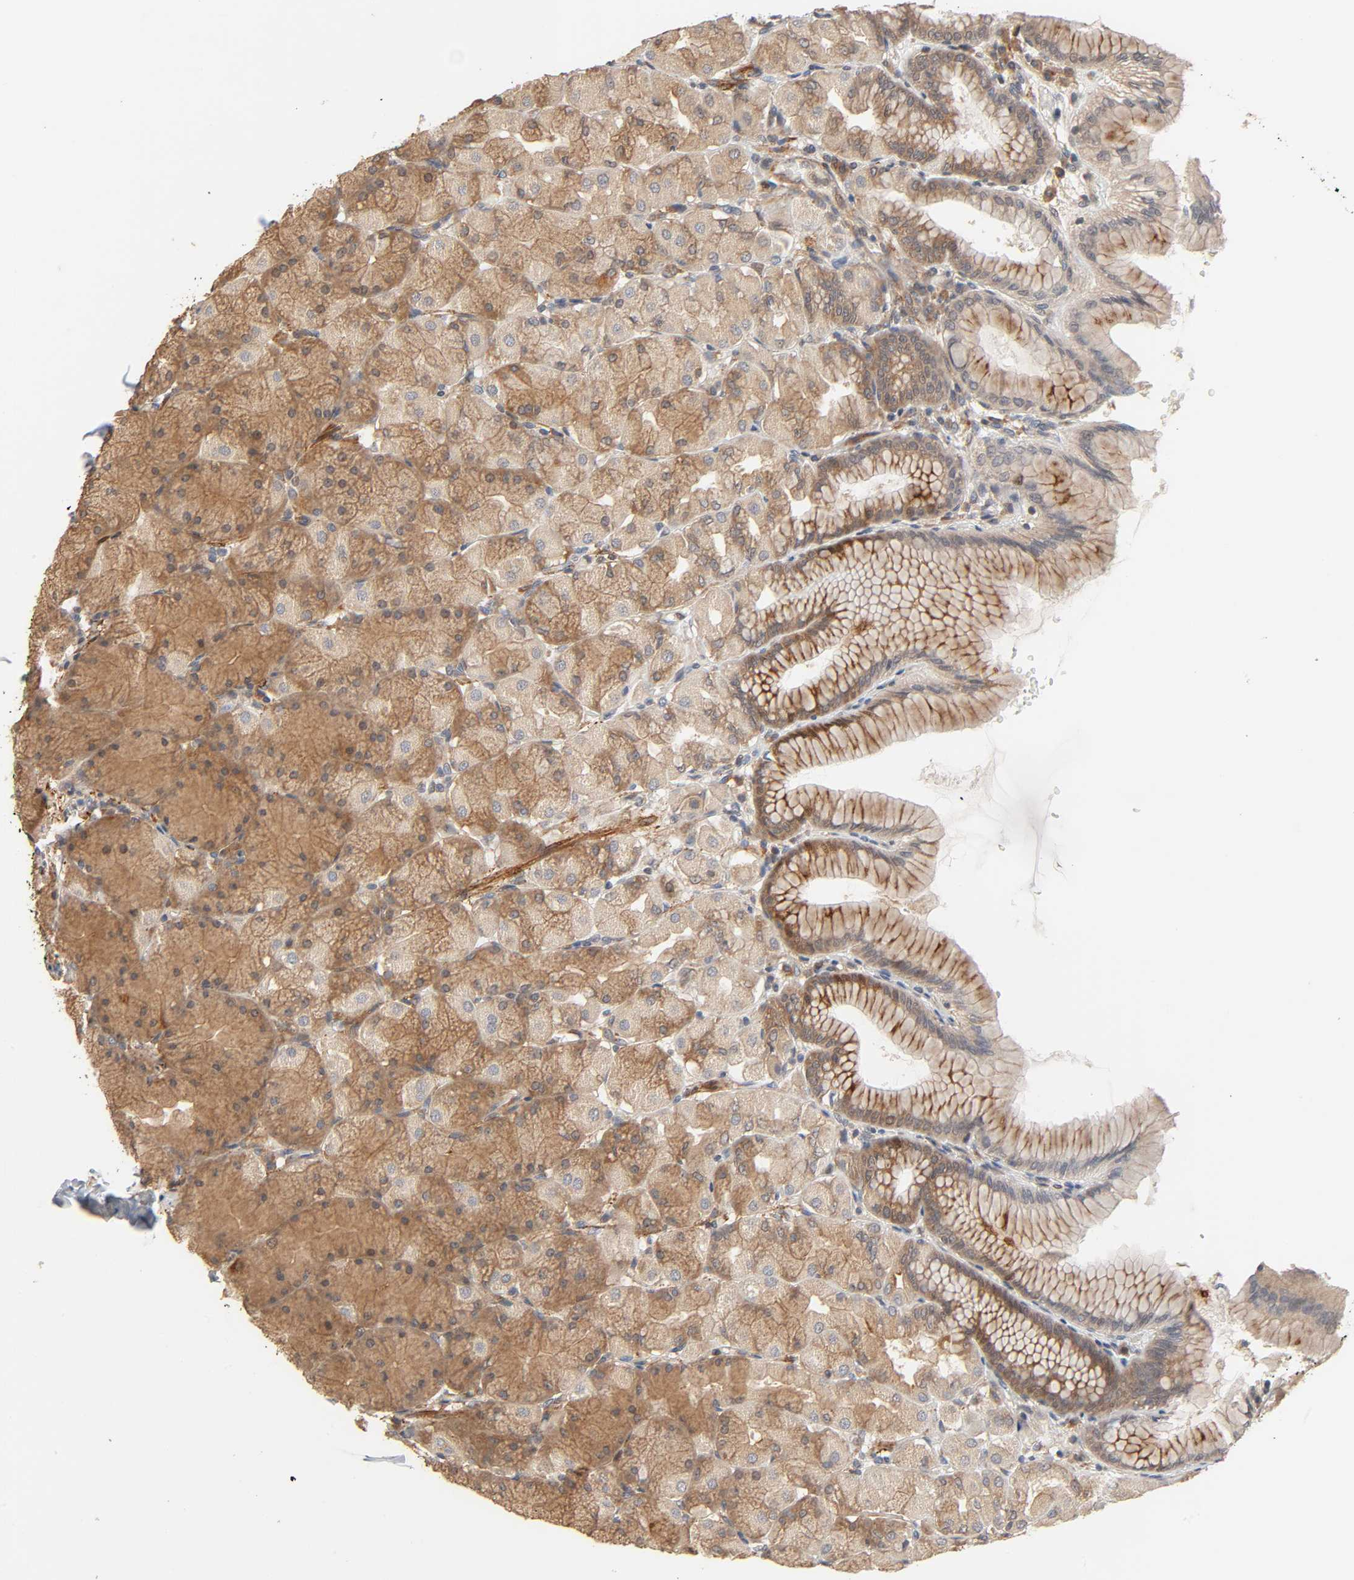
{"staining": {"intensity": "moderate", "quantity": ">75%", "location": "cytoplasmic/membranous,nuclear"}, "tissue": "stomach", "cell_type": "Glandular cells", "image_type": "normal", "snomed": [{"axis": "morphology", "description": "Normal tissue, NOS"}, {"axis": "topography", "description": "Stomach, upper"}], "caption": "Immunohistochemical staining of normal stomach displays medium levels of moderate cytoplasmic/membranous,nuclear positivity in about >75% of glandular cells. (DAB (3,3'-diaminobenzidine) = brown stain, brightfield microscopy at high magnification).", "gene": "NEMF", "patient": {"sex": "female", "age": 56}}